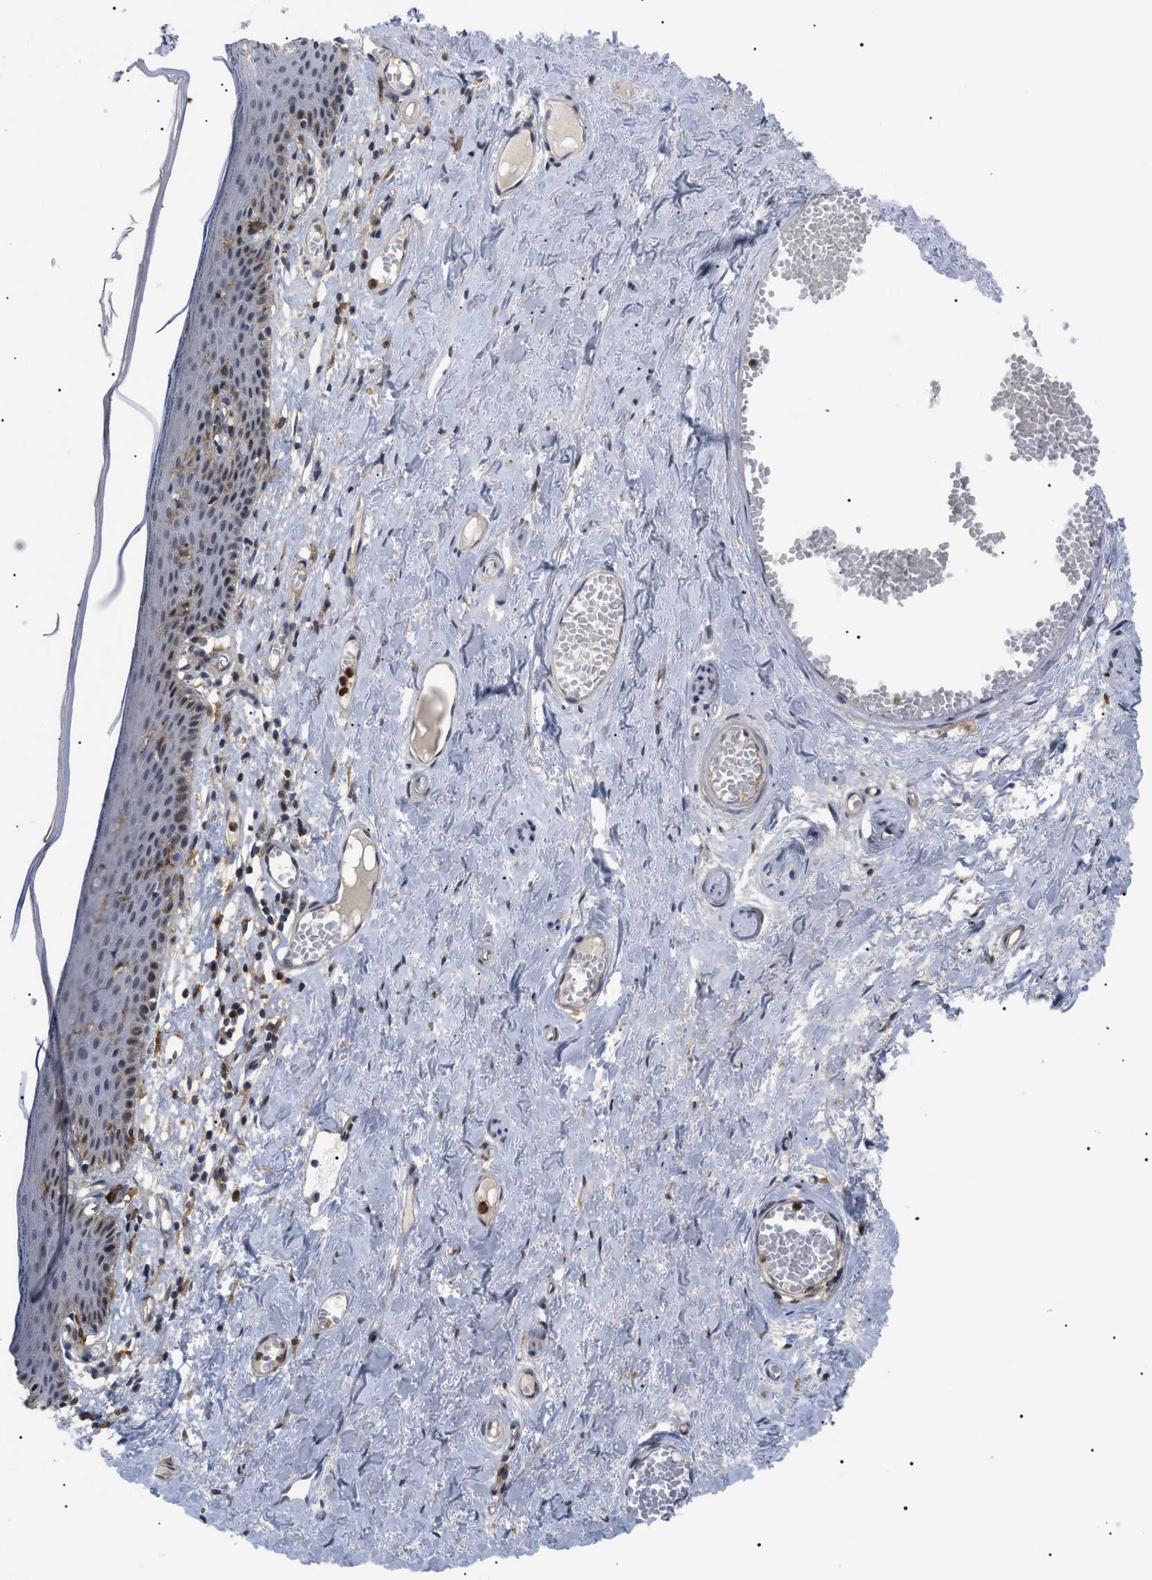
{"staining": {"intensity": "weak", "quantity": "<25%", "location": "cytoplasmic/membranous"}, "tissue": "skin", "cell_type": "Epidermal cells", "image_type": "normal", "snomed": [{"axis": "morphology", "description": "Normal tissue, NOS"}, {"axis": "topography", "description": "Adipose tissue"}, {"axis": "topography", "description": "Vascular tissue"}, {"axis": "topography", "description": "Anal"}, {"axis": "topography", "description": "Peripheral nerve tissue"}], "caption": "Epidermal cells show no significant positivity in unremarkable skin. Brightfield microscopy of immunohistochemistry stained with DAB (3,3'-diaminobenzidine) (brown) and hematoxylin (blue), captured at high magnification.", "gene": "CD300A", "patient": {"sex": "female", "age": 54}}